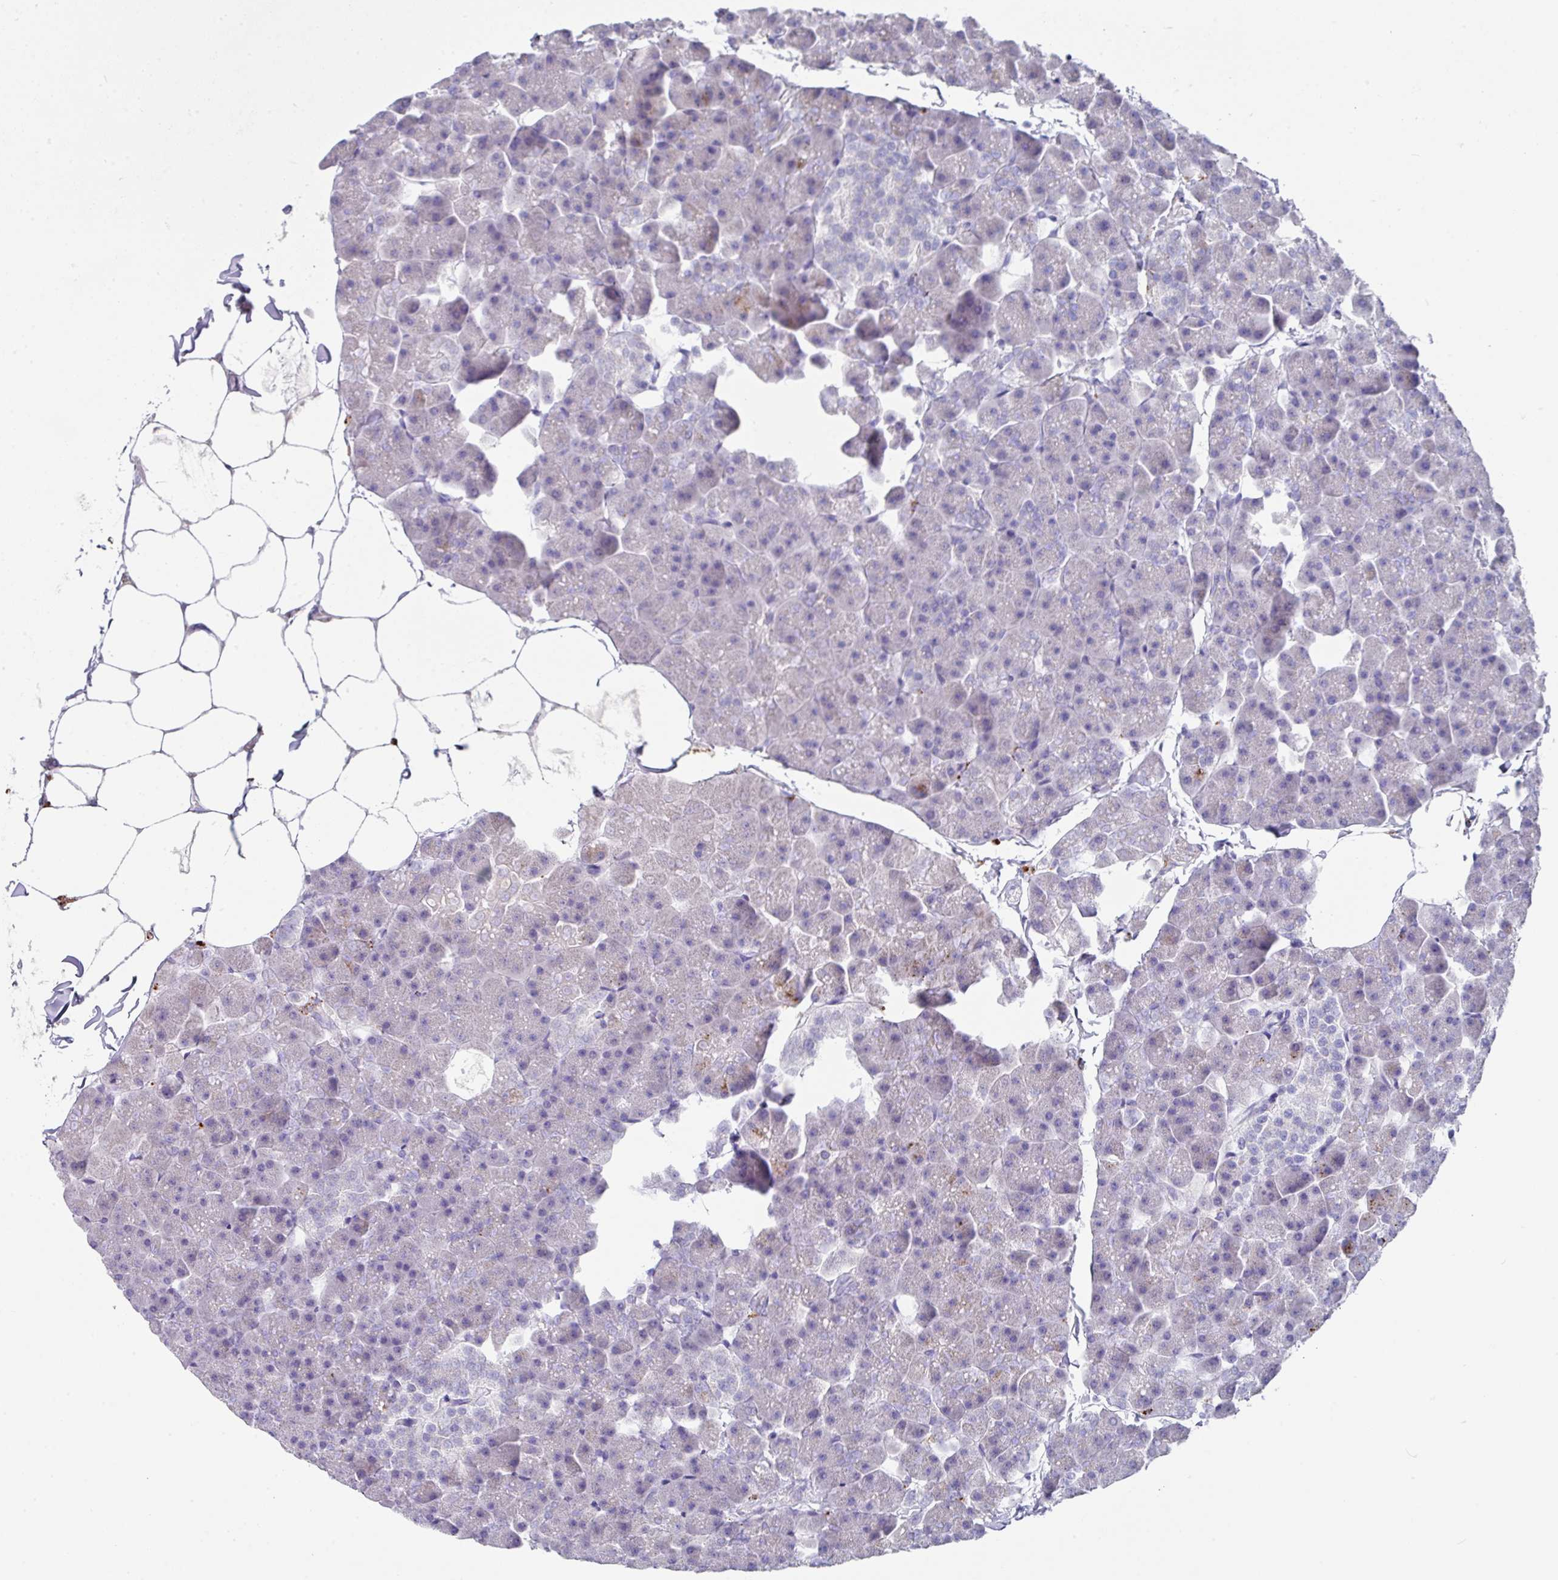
{"staining": {"intensity": "moderate", "quantity": "<25%", "location": "cytoplasmic/membranous"}, "tissue": "pancreas", "cell_type": "Exocrine glandular cells", "image_type": "normal", "snomed": [{"axis": "morphology", "description": "Normal tissue, NOS"}, {"axis": "topography", "description": "Pancreas"}], "caption": "Pancreas stained with immunohistochemistry displays moderate cytoplasmic/membranous expression in approximately <25% of exocrine glandular cells. The staining is performed using DAB brown chromogen to label protein expression. The nuclei are counter-stained blue using hematoxylin.", "gene": "CPVL", "patient": {"sex": "male", "age": 35}}